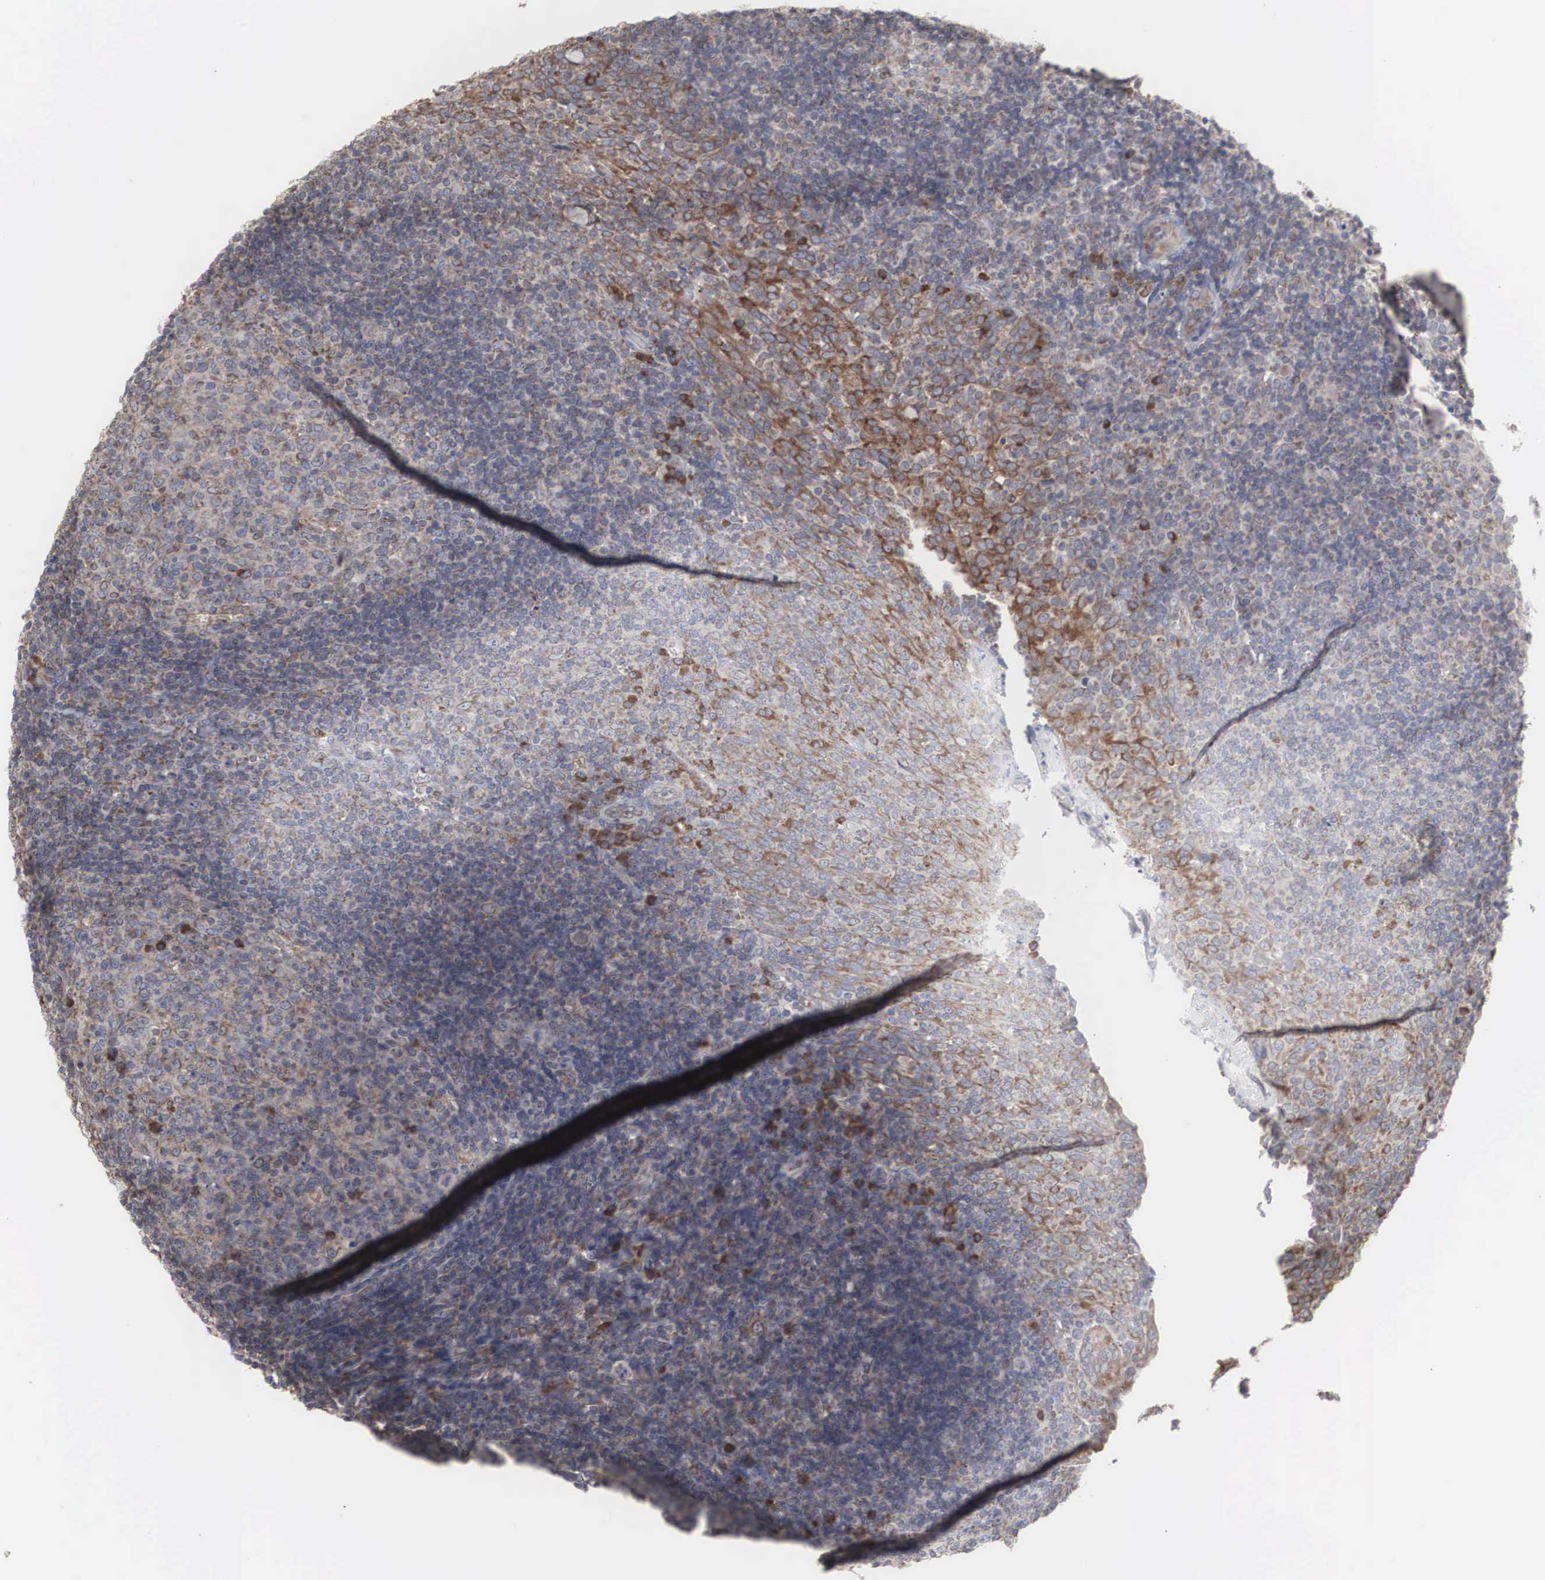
{"staining": {"intensity": "moderate", "quantity": "25%-75%", "location": "cytoplasmic/membranous"}, "tissue": "tonsil", "cell_type": "Germinal center cells", "image_type": "normal", "snomed": [{"axis": "morphology", "description": "Normal tissue, NOS"}, {"axis": "topography", "description": "Tonsil"}], "caption": "Brown immunohistochemical staining in unremarkable human tonsil displays moderate cytoplasmic/membranous positivity in approximately 25%-75% of germinal center cells. (DAB = brown stain, brightfield microscopy at high magnification).", "gene": "CTAGE15", "patient": {"sex": "female", "age": 3}}